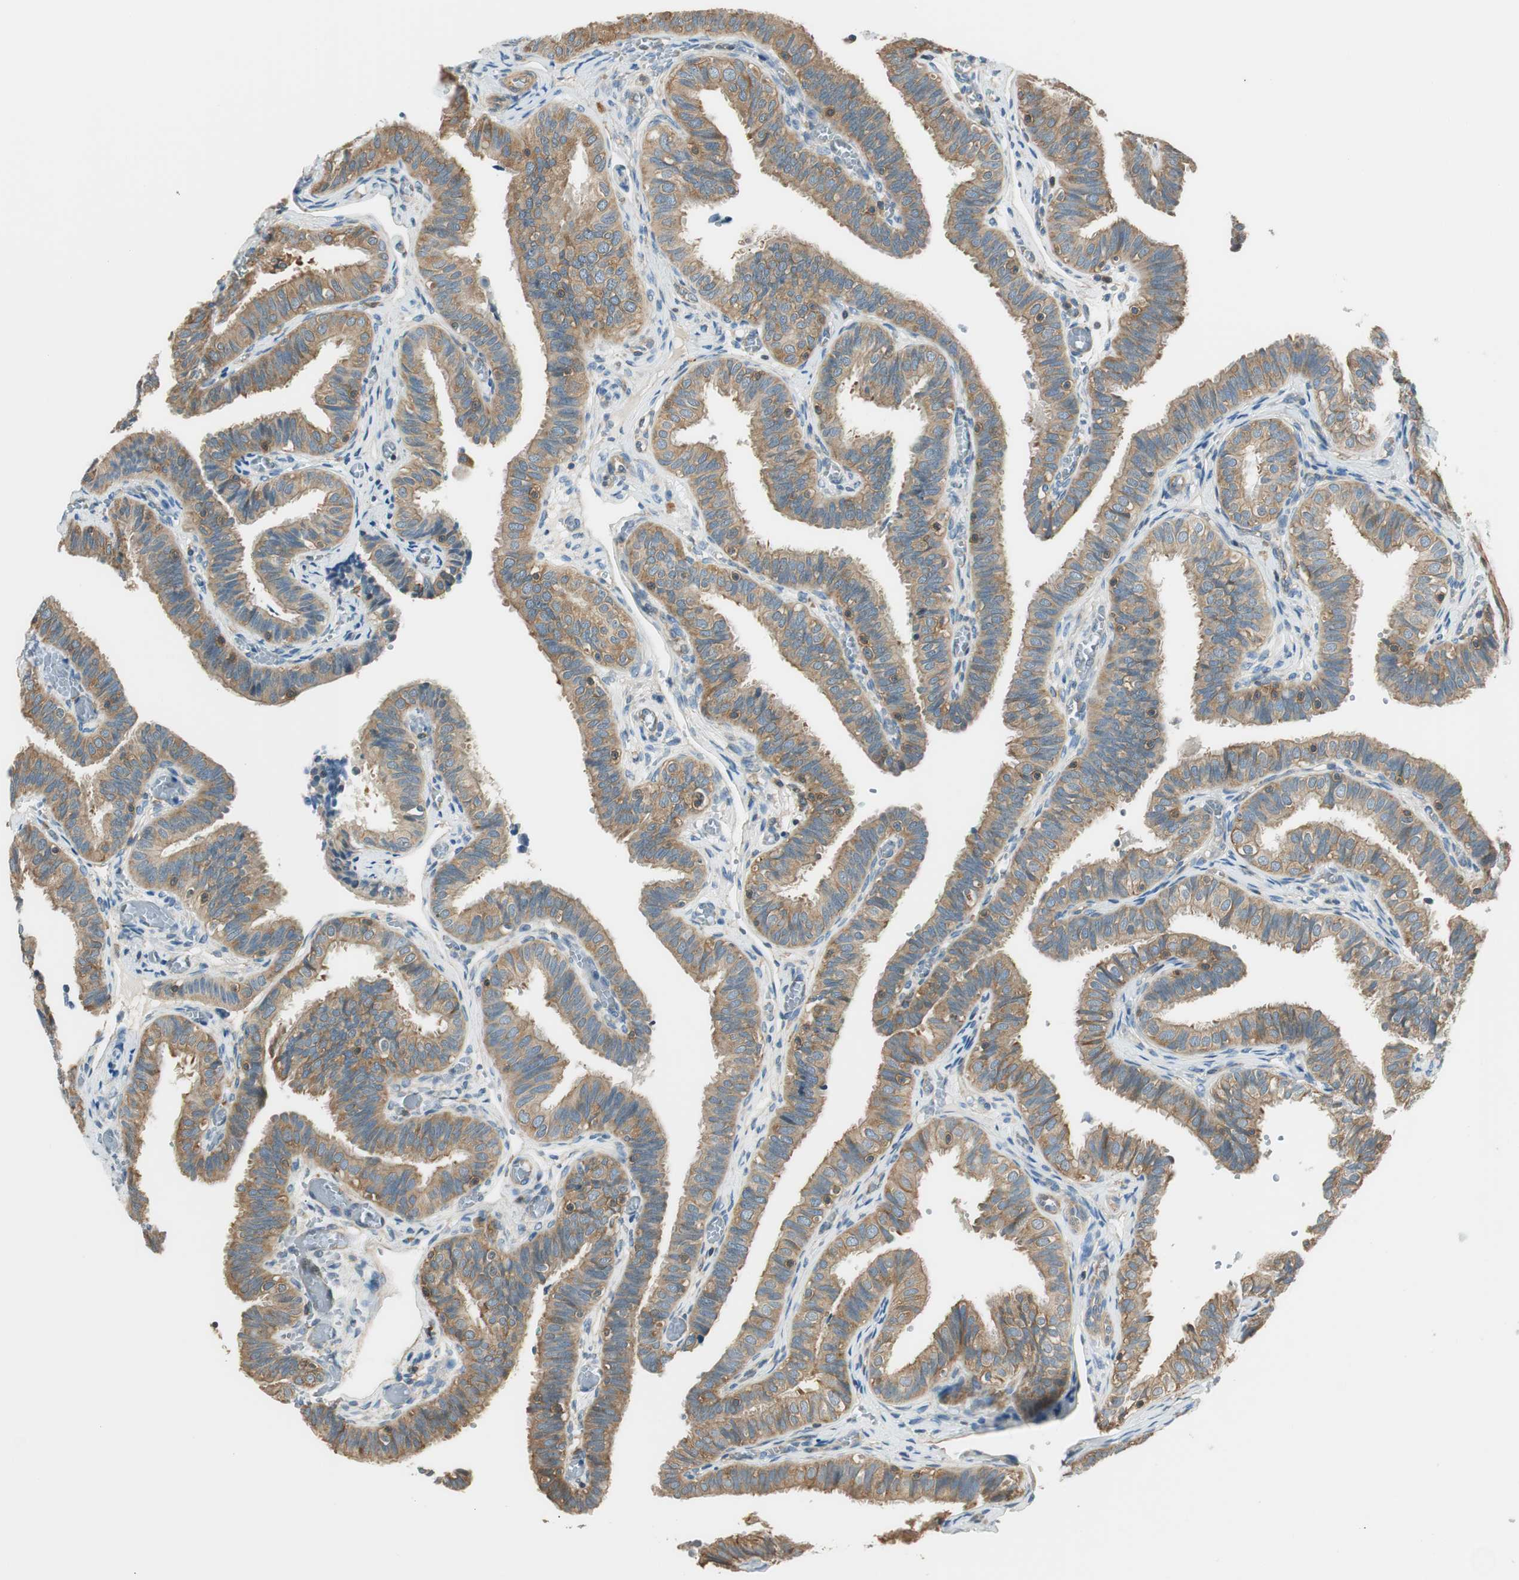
{"staining": {"intensity": "moderate", "quantity": ">75%", "location": "cytoplasmic/membranous"}, "tissue": "fallopian tube", "cell_type": "Glandular cells", "image_type": "normal", "snomed": [{"axis": "morphology", "description": "Normal tissue, NOS"}, {"axis": "topography", "description": "Fallopian tube"}], "caption": "Immunohistochemistry (IHC) micrograph of unremarkable human fallopian tube stained for a protein (brown), which exhibits medium levels of moderate cytoplasmic/membranous positivity in approximately >75% of glandular cells.", "gene": "PI4K2B", "patient": {"sex": "female", "age": 46}}